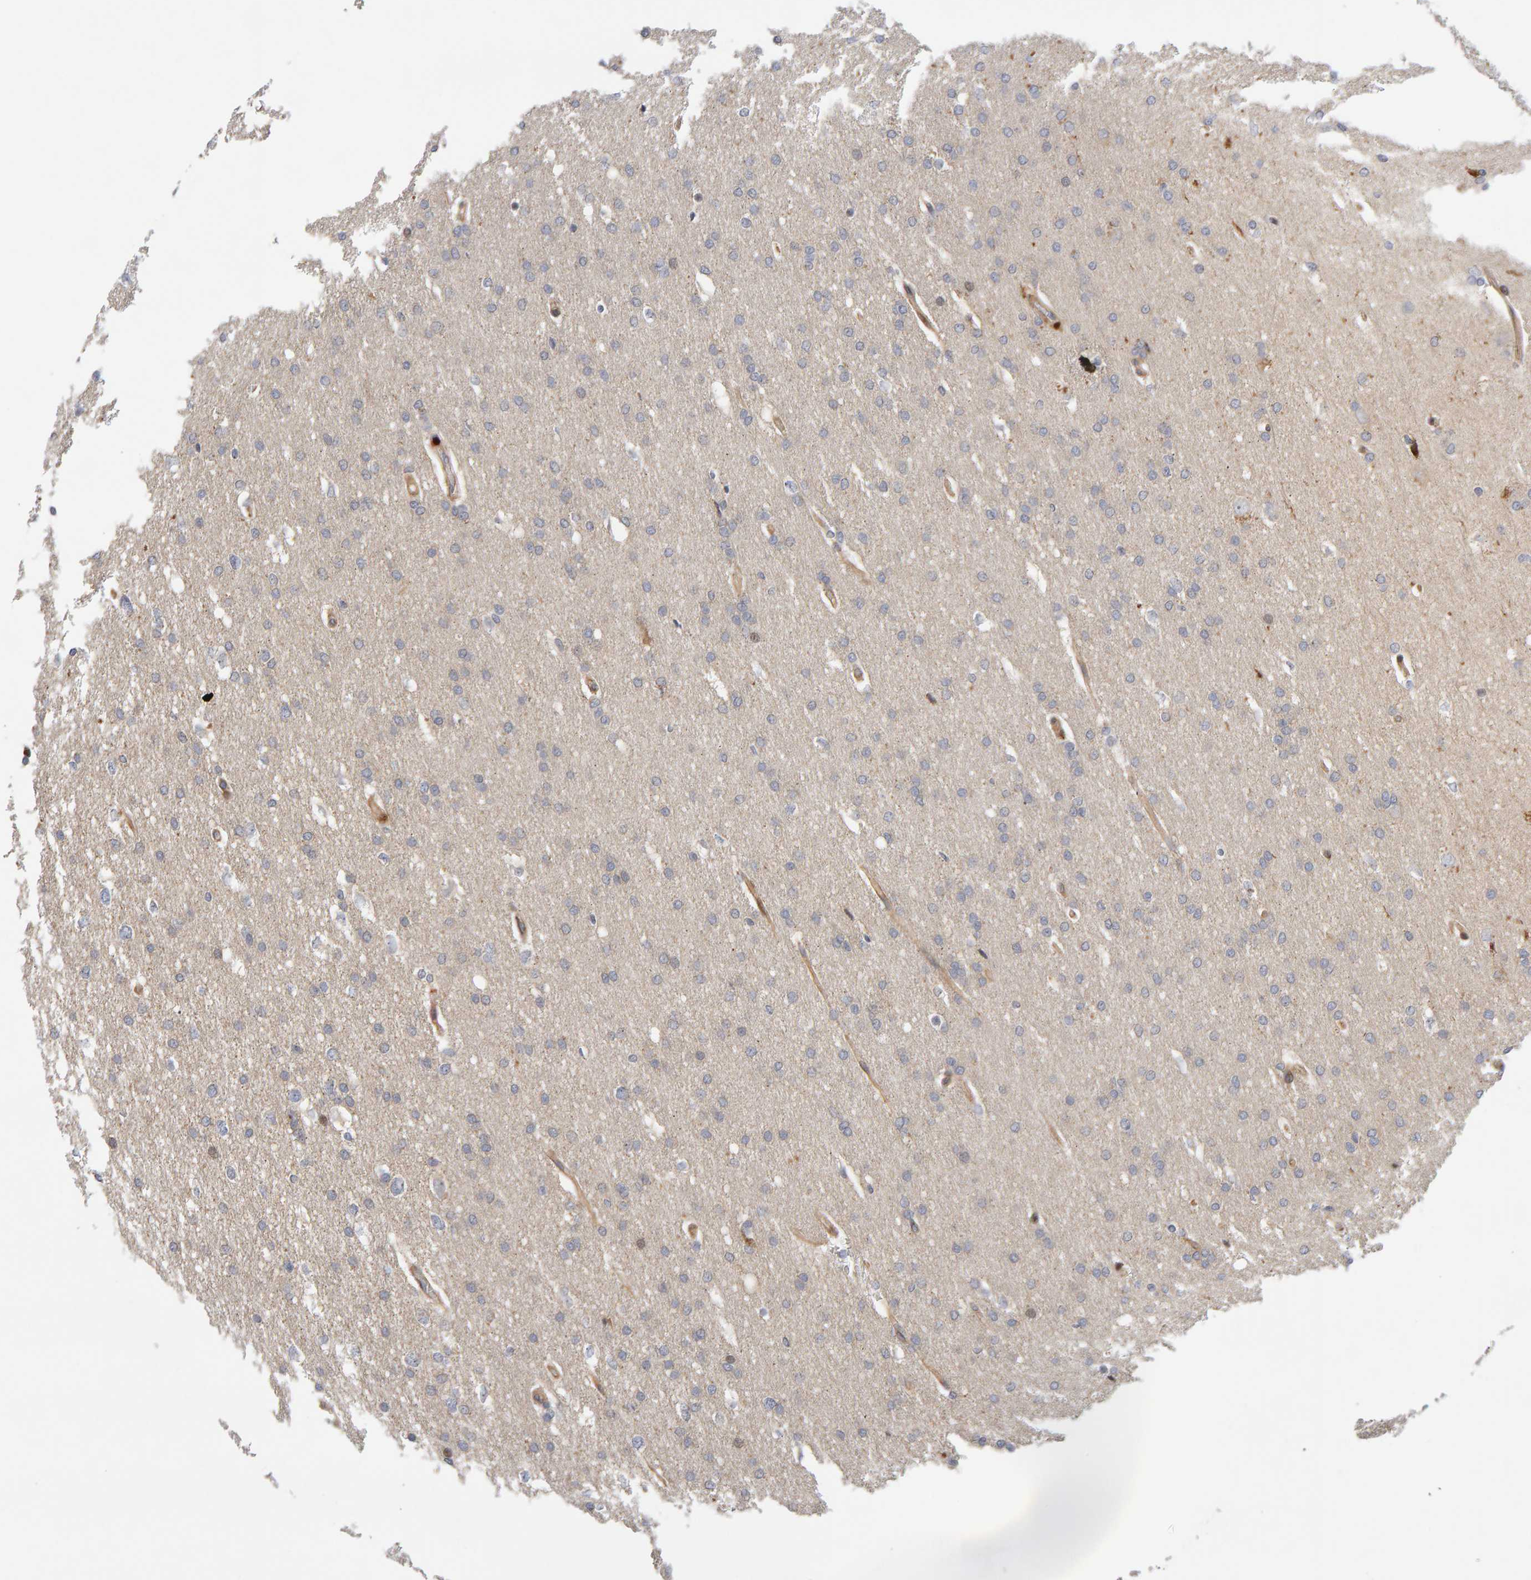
{"staining": {"intensity": "negative", "quantity": "none", "location": "none"}, "tissue": "glioma", "cell_type": "Tumor cells", "image_type": "cancer", "snomed": [{"axis": "morphology", "description": "Glioma, malignant, Low grade"}, {"axis": "topography", "description": "Brain"}], "caption": "High power microscopy image of an IHC photomicrograph of glioma, revealing no significant expression in tumor cells.", "gene": "LZTS1", "patient": {"sex": "female", "age": 37}}